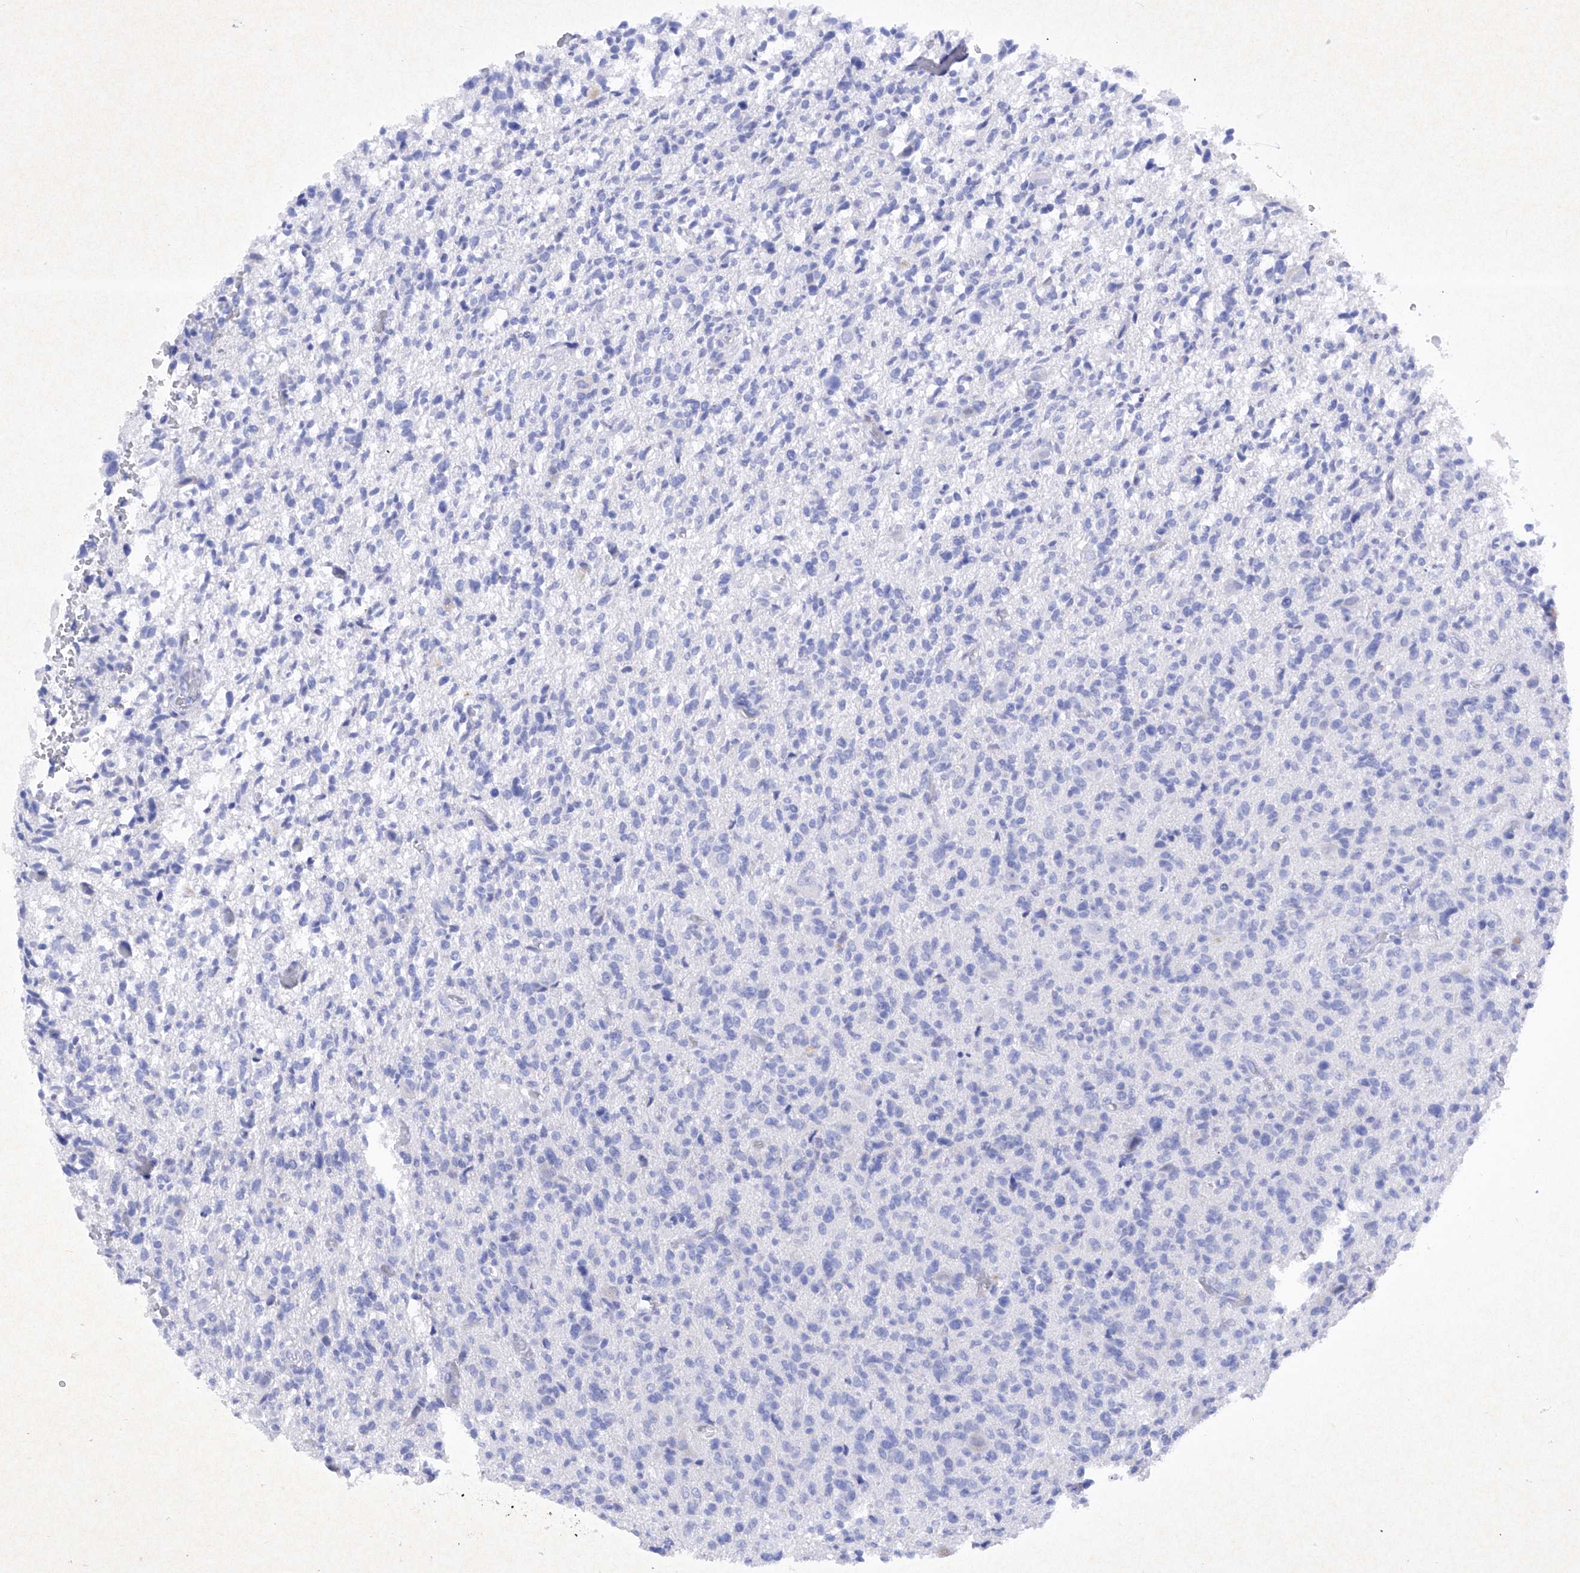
{"staining": {"intensity": "negative", "quantity": "none", "location": "none"}, "tissue": "glioma", "cell_type": "Tumor cells", "image_type": "cancer", "snomed": [{"axis": "morphology", "description": "Glioma, malignant, High grade"}, {"axis": "topography", "description": "Brain"}], "caption": "Glioma was stained to show a protein in brown. There is no significant expression in tumor cells.", "gene": "BARX2", "patient": {"sex": "female", "age": 57}}